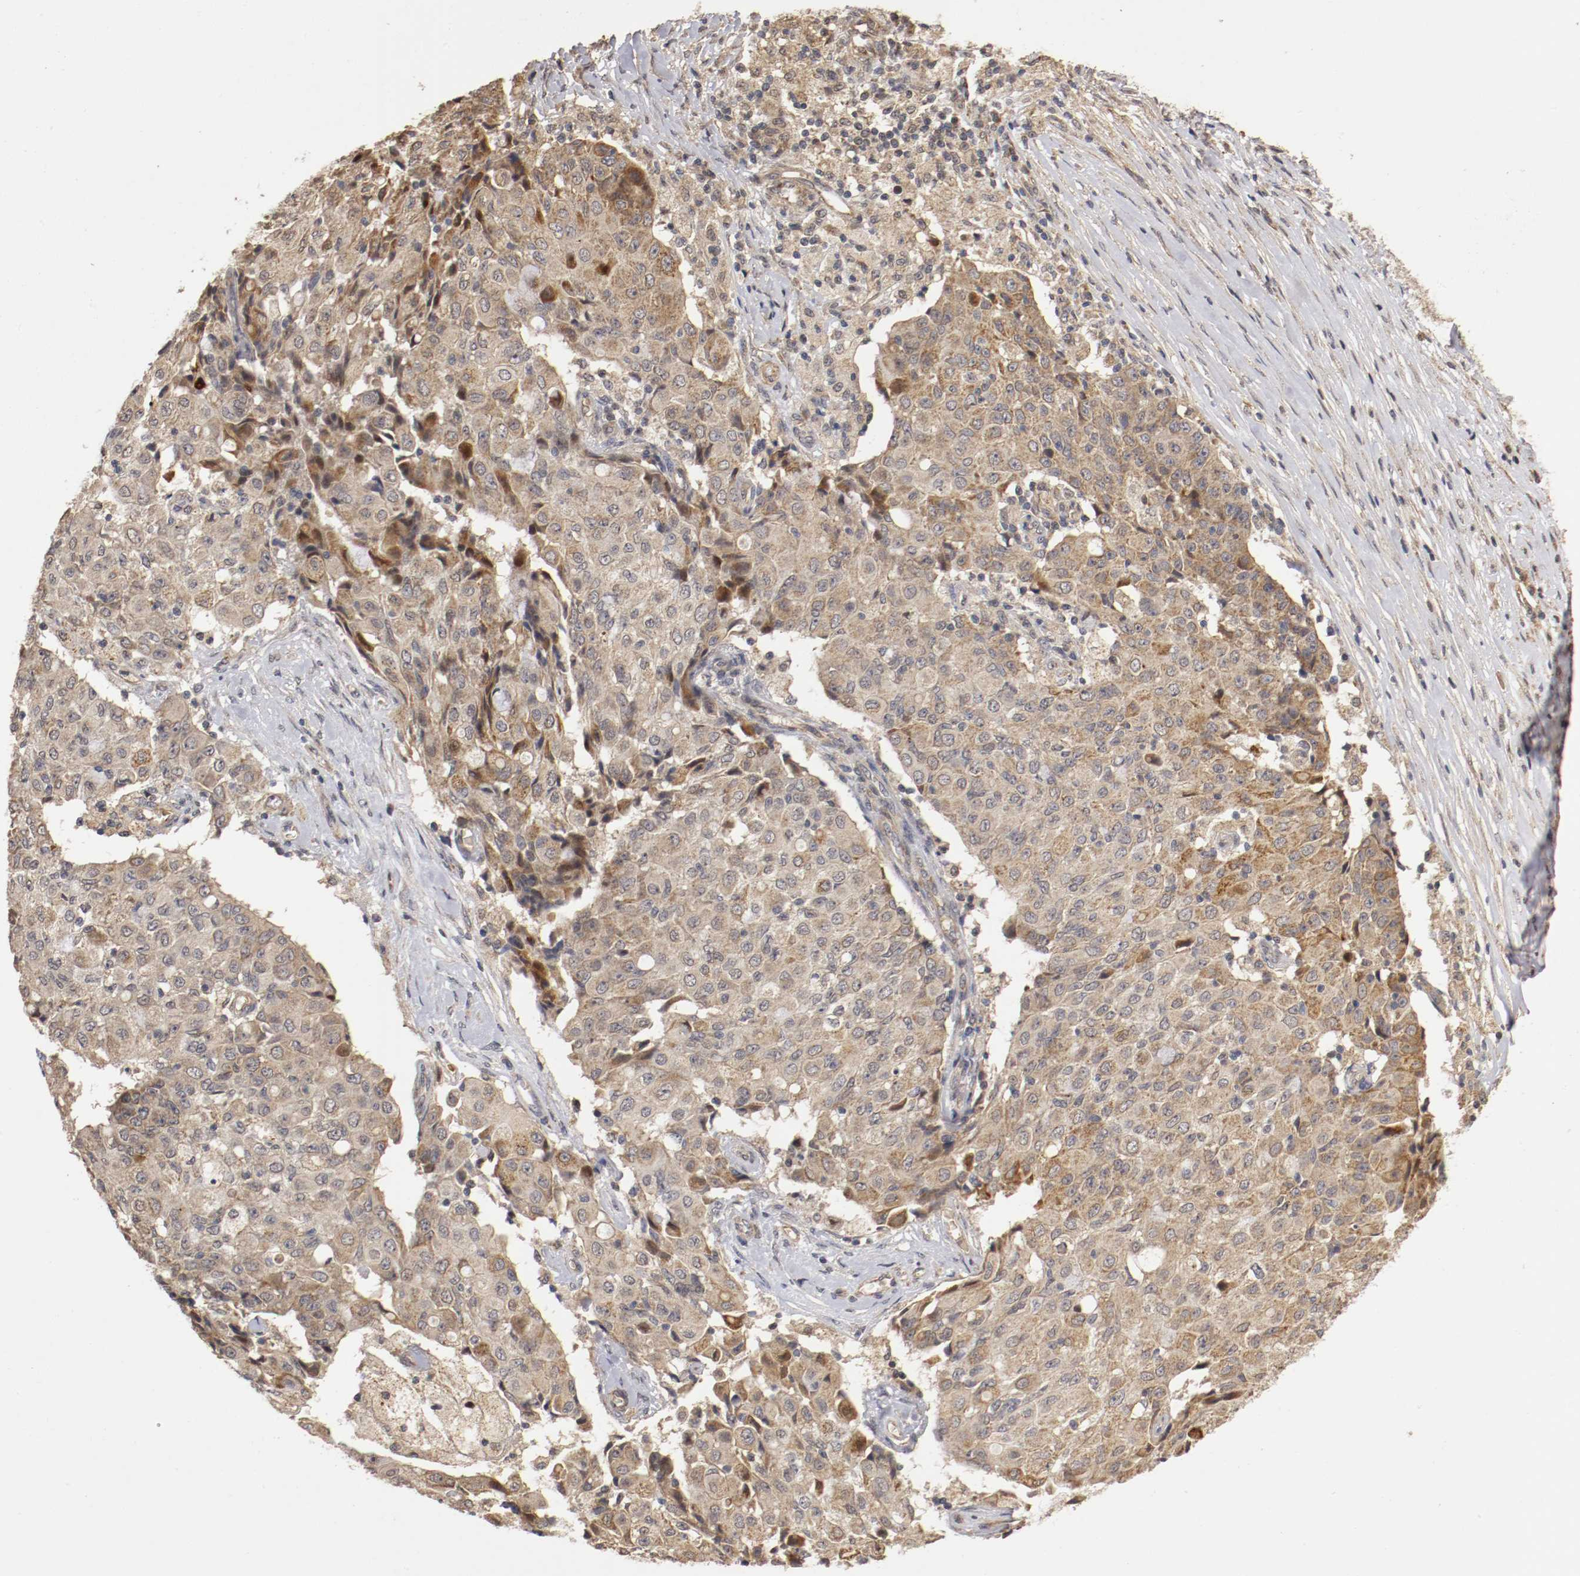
{"staining": {"intensity": "weak", "quantity": ">75%", "location": "cytoplasmic/membranous"}, "tissue": "ovarian cancer", "cell_type": "Tumor cells", "image_type": "cancer", "snomed": [{"axis": "morphology", "description": "Carcinoma, endometroid"}, {"axis": "topography", "description": "Ovary"}], "caption": "Protein staining demonstrates weak cytoplasmic/membranous staining in approximately >75% of tumor cells in ovarian endometroid carcinoma. Immunohistochemistry (ihc) stains the protein of interest in brown and the nuclei are stained blue.", "gene": "TNFRSF1B", "patient": {"sex": "female", "age": 42}}